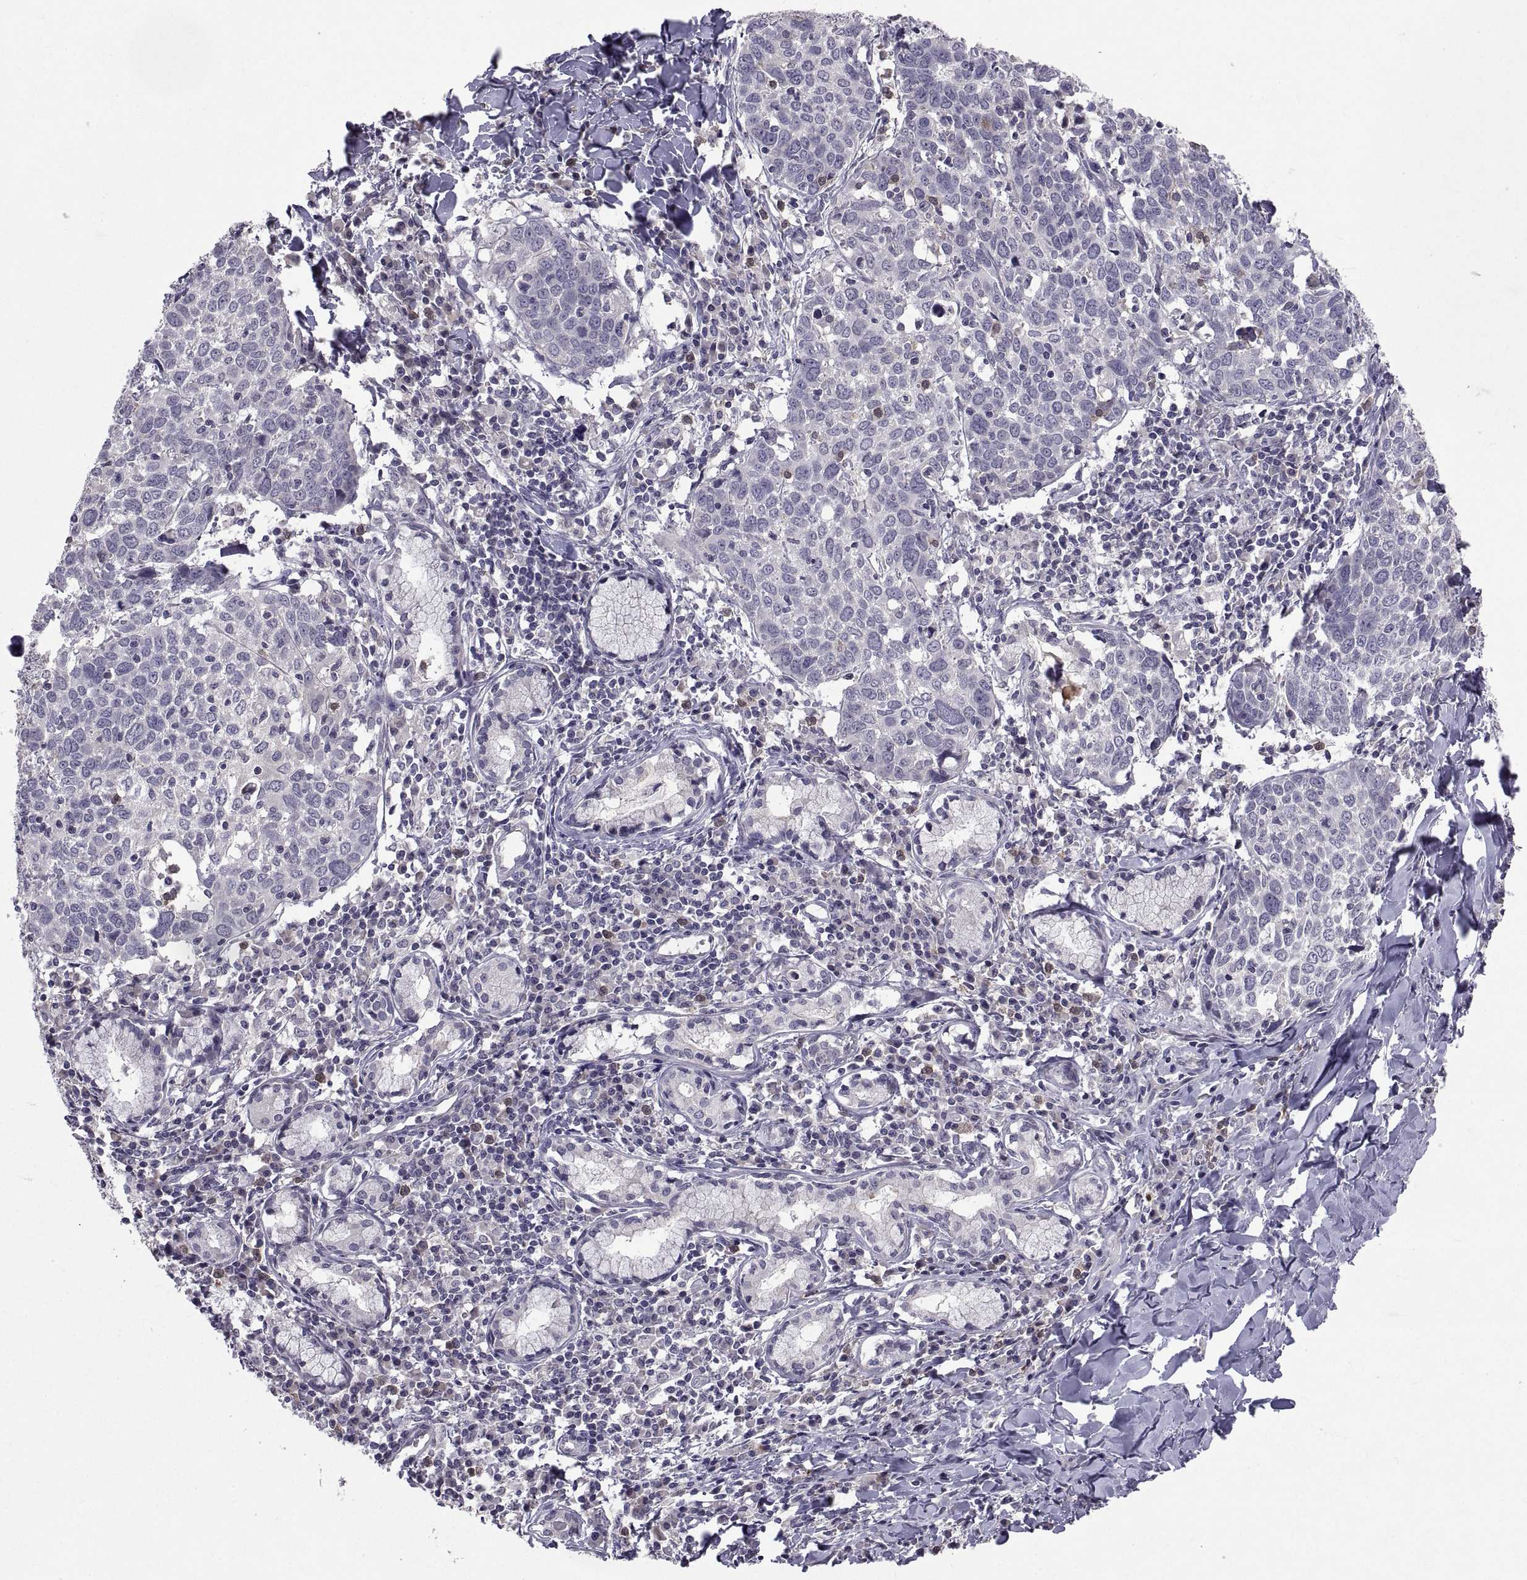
{"staining": {"intensity": "moderate", "quantity": "<25%", "location": "cytoplasmic/membranous"}, "tissue": "lung cancer", "cell_type": "Tumor cells", "image_type": "cancer", "snomed": [{"axis": "morphology", "description": "Squamous cell carcinoma, NOS"}, {"axis": "topography", "description": "Lung"}], "caption": "Immunohistochemistry histopathology image of neoplastic tissue: human lung cancer (squamous cell carcinoma) stained using IHC reveals low levels of moderate protein expression localized specifically in the cytoplasmic/membranous of tumor cells, appearing as a cytoplasmic/membranous brown color.", "gene": "NPTX2", "patient": {"sex": "male", "age": 57}}